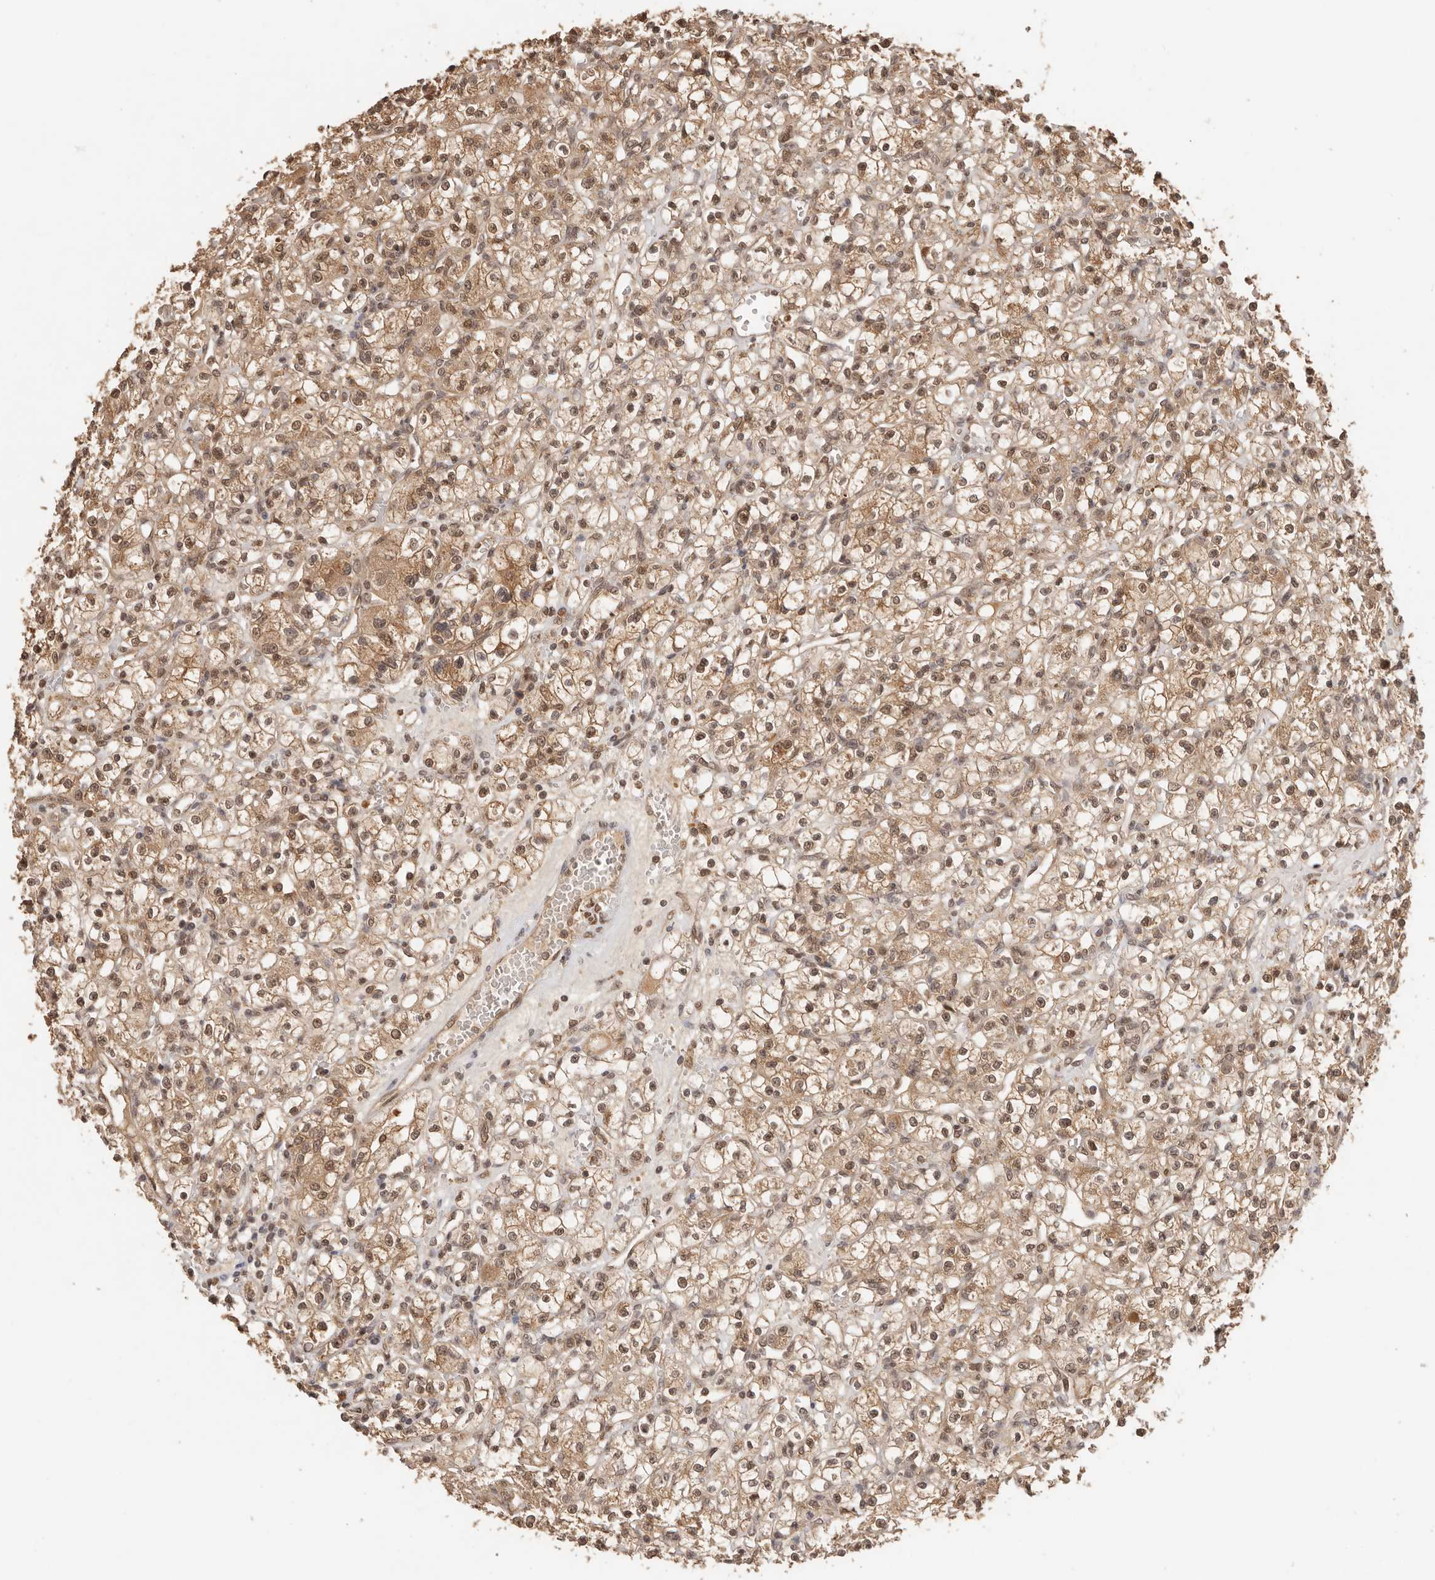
{"staining": {"intensity": "moderate", "quantity": ">75%", "location": "cytoplasmic/membranous,nuclear"}, "tissue": "renal cancer", "cell_type": "Tumor cells", "image_type": "cancer", "snomed": [{"axis": "morphology", "description": "Adenocarcinoma, NOS"}, {"axis": "topography", "description": "Kidney"}], "caption": "This is a micrograph of IHC staining of renal cancer, which shows moderate expression in the cytoplasmic/membranous and nuclear of tumor cells.", "gene": "PSMA5", "patient": {"sex": "female", "age": 59}}